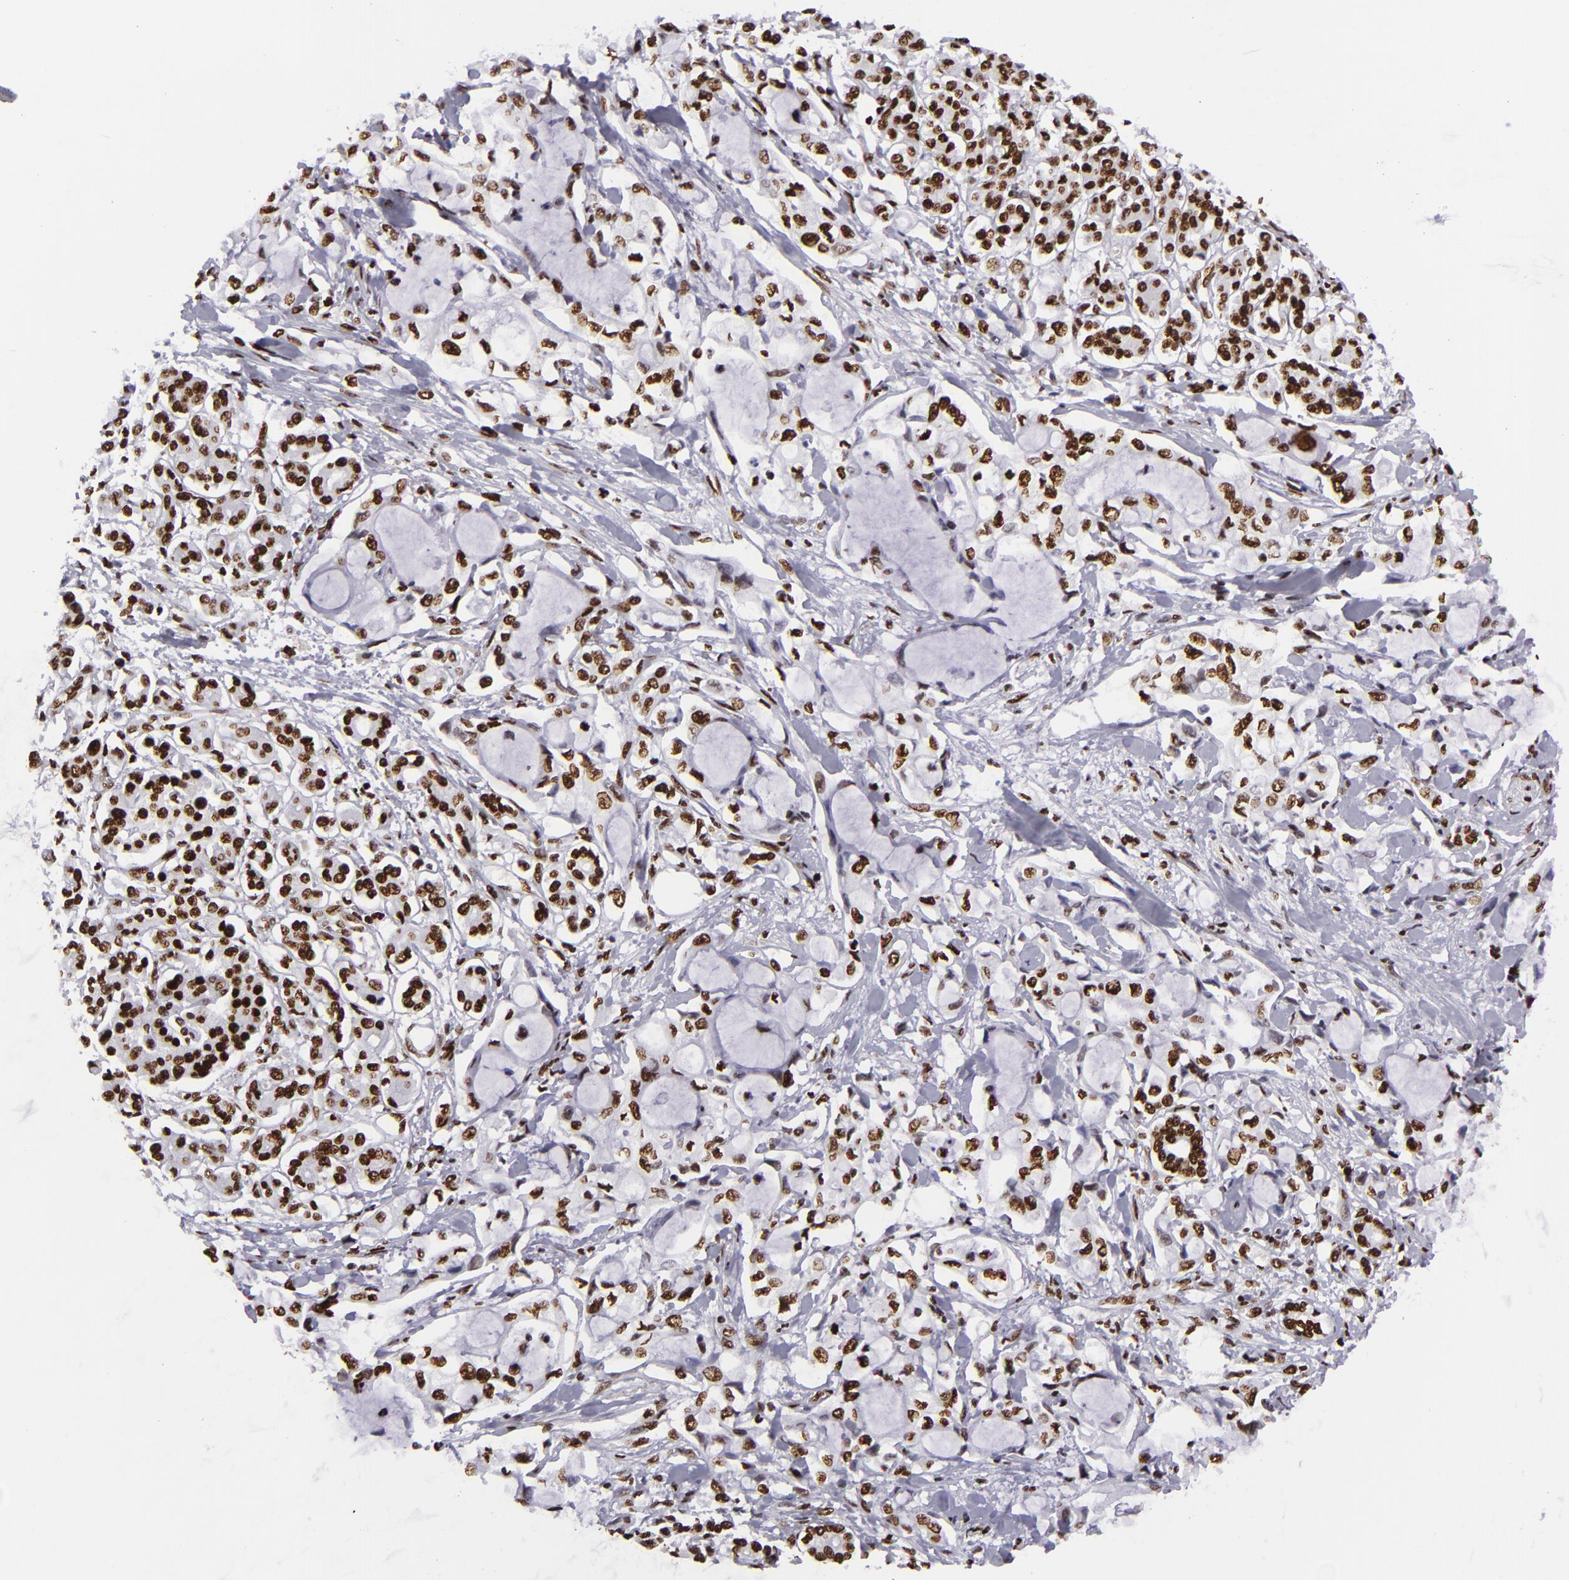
{"staining": {"intensity": "moderate", "quantity": ">75%", "location": "nuclear"}, "tissue": "pancreatic cancer", "cell_type": "Tumor cells", "image_type": "cancer", "snomed": [{"axis": "morphology", "description": "Adenocarcinoma, NOS"}, {"axis": "topography", "description": "Pancreas"}], "caption": "This micrograph reveals immunohistochemistry (IHC) staining of adenocarcinoma (pancreatic), with medium moderate nuclear expression in approximately >75% of tumor cells.", "gene": "SAFB", "patient": {"sex": "female", "age": 70}}